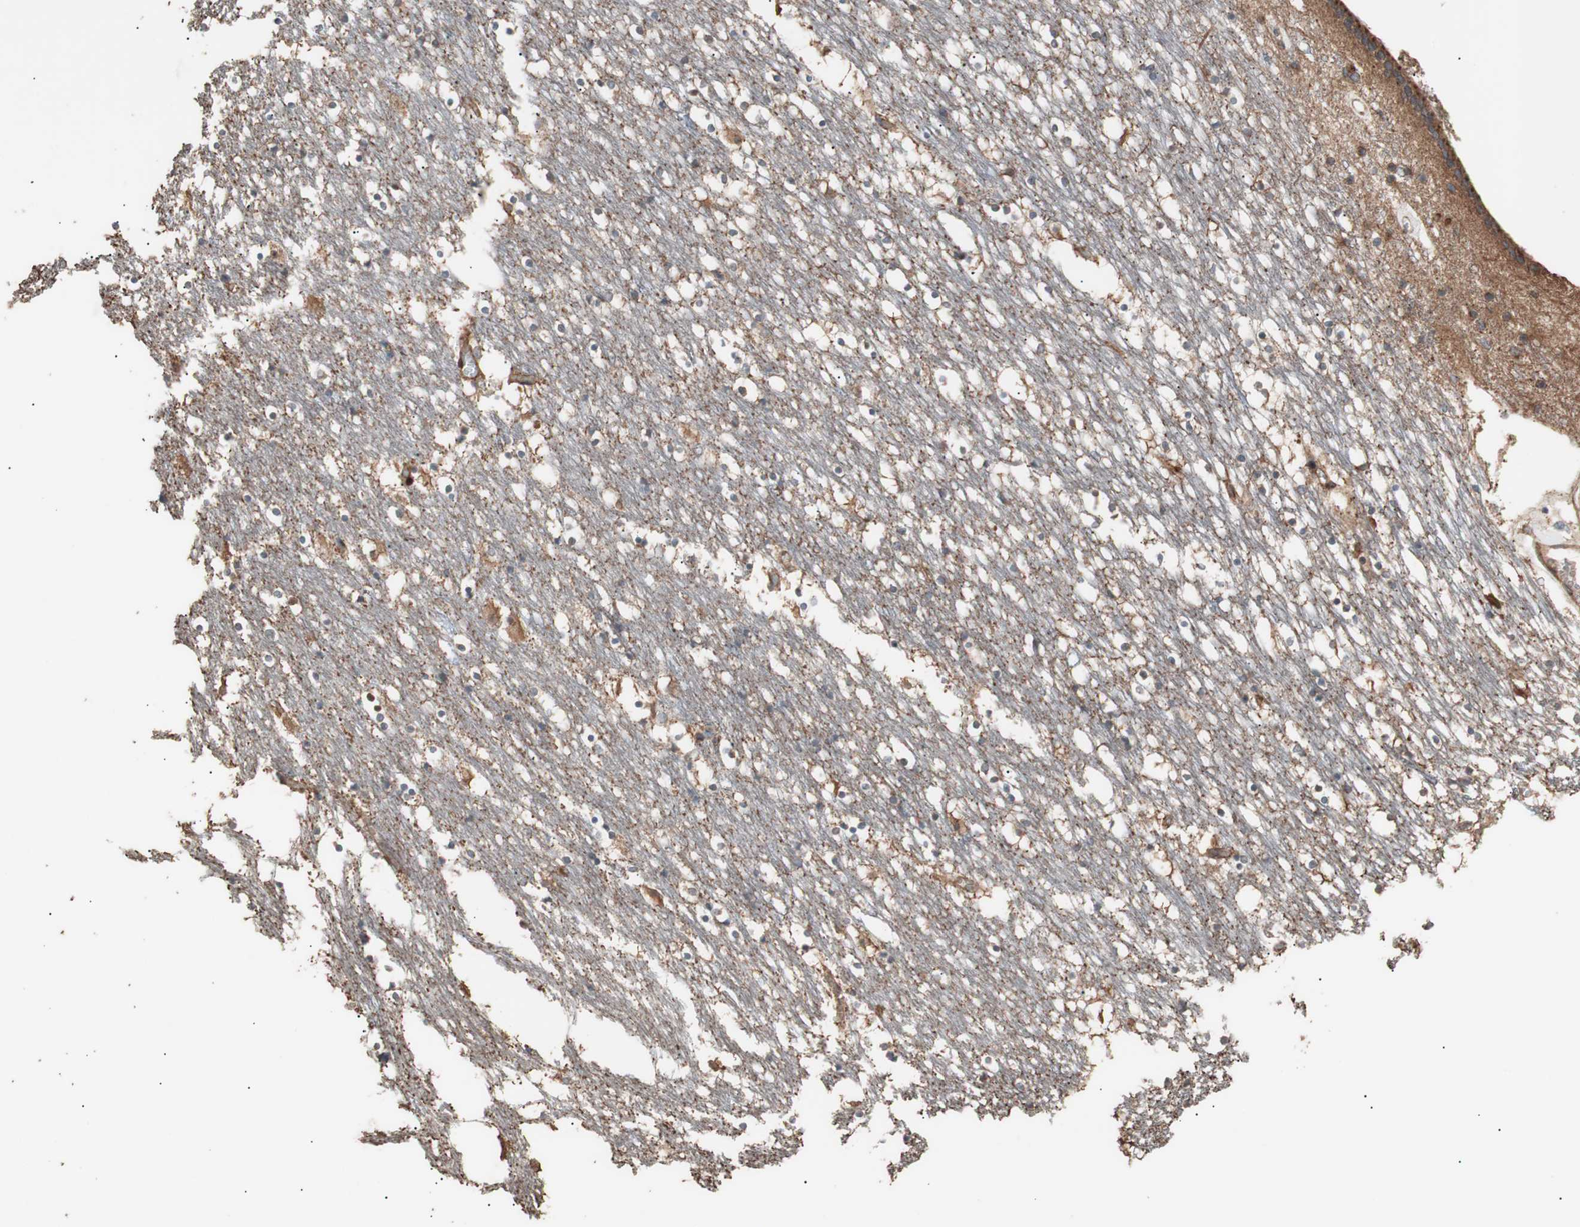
{"staining": {"intensity": "moderate", "quantity": "25%-75%", "location": "cytoplasmic/membranous"}, "tissue": "caudate", "cell_type": "Glial cells", "image_type": "normal", "snomed": [{"axis": "morphology", "description": "Normal tissue, NOS"}, {"axis": "topography", "description": "Lateral ventricle wall"}], "caption": "Moderate cytoplasmic/membranous staining for a protein is identified in approximately 25%-75% of glial cells of unremarkable caudate using immunohistochemistry (IHC).", "gene": "LZTS1", "patient": {"sex": "male", "age": 45}}